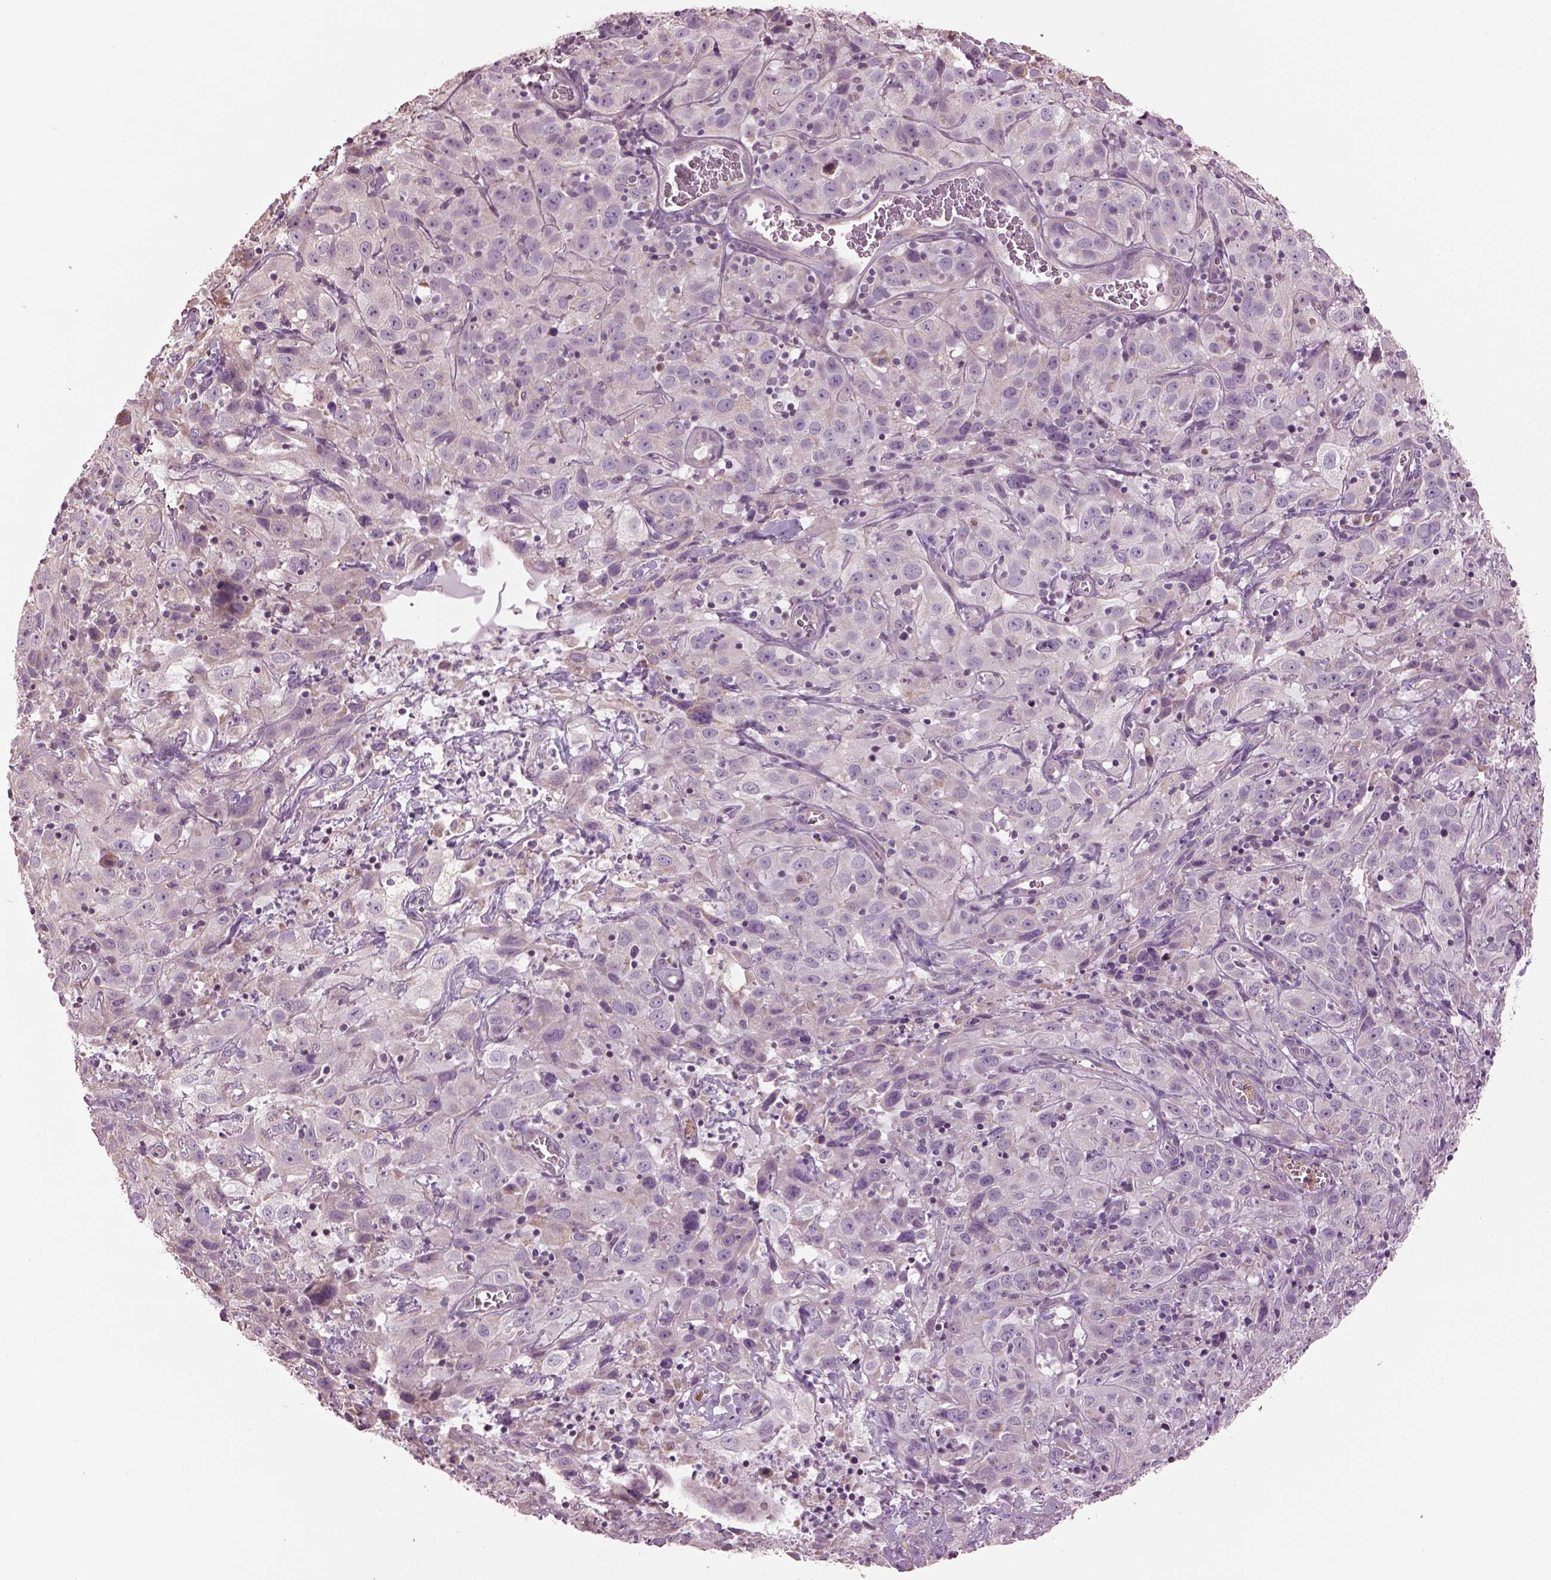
{"staining": {"intensity": "negative", "quantity": "none", "location": "none"}, "tissue": "cervical cancer", "cell_type": "Tumor cells", "image_type": "cancer", "snomed": [{"axis": "morphology", "description": "Squamous cell carcinoma, NOS"}, {"axis": "topography", "description": "Cervix"}], "caption": "IHC photomicrograph of human squamous cell carcinoma (cervical) stained for a protein (brown), which demonstrates no expression in tumor cells.", "gene": "SPATA7", "patient": {"sex": "female", "age": 32}}